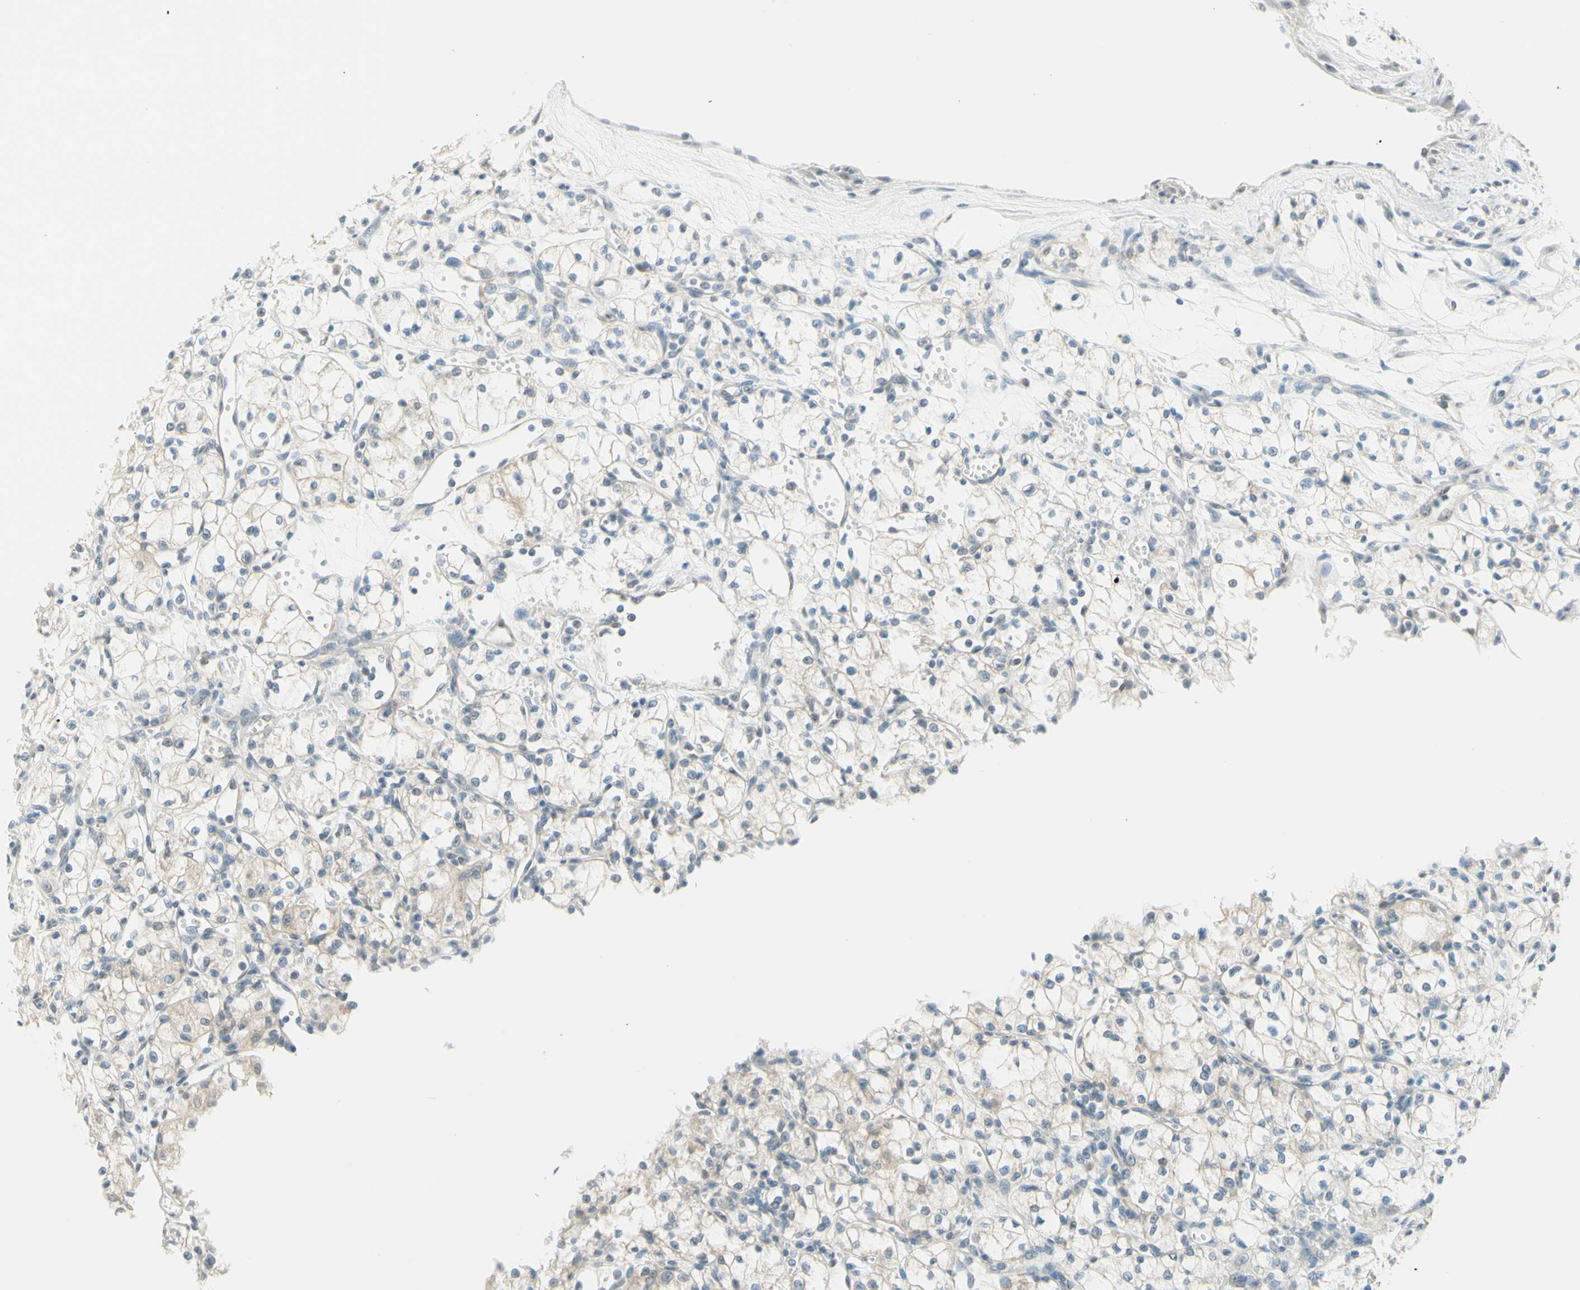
{"staining": {"intensity": "weak", "quantity": "<25%", "location": "cytoplasmic/membranous"}, "tissue": "renal cancer", "cell_type": "Tumor cells", "image_type": "cancer", "snomed": [{"axis": "morphology", "description": "Normal tissue, NOS"}, {"axis": "morphology", "description": "Adenocarcinoma, NOS"}, {"axis": "topography", "description": "Kidney"}], "caption": "Human renal adenocarcinoma stained for a protein using immunohistochemistry exhibits no positivity in tumor cells.", "gene": "JPH1", "patient": {"sex": "male", "age": 59}}